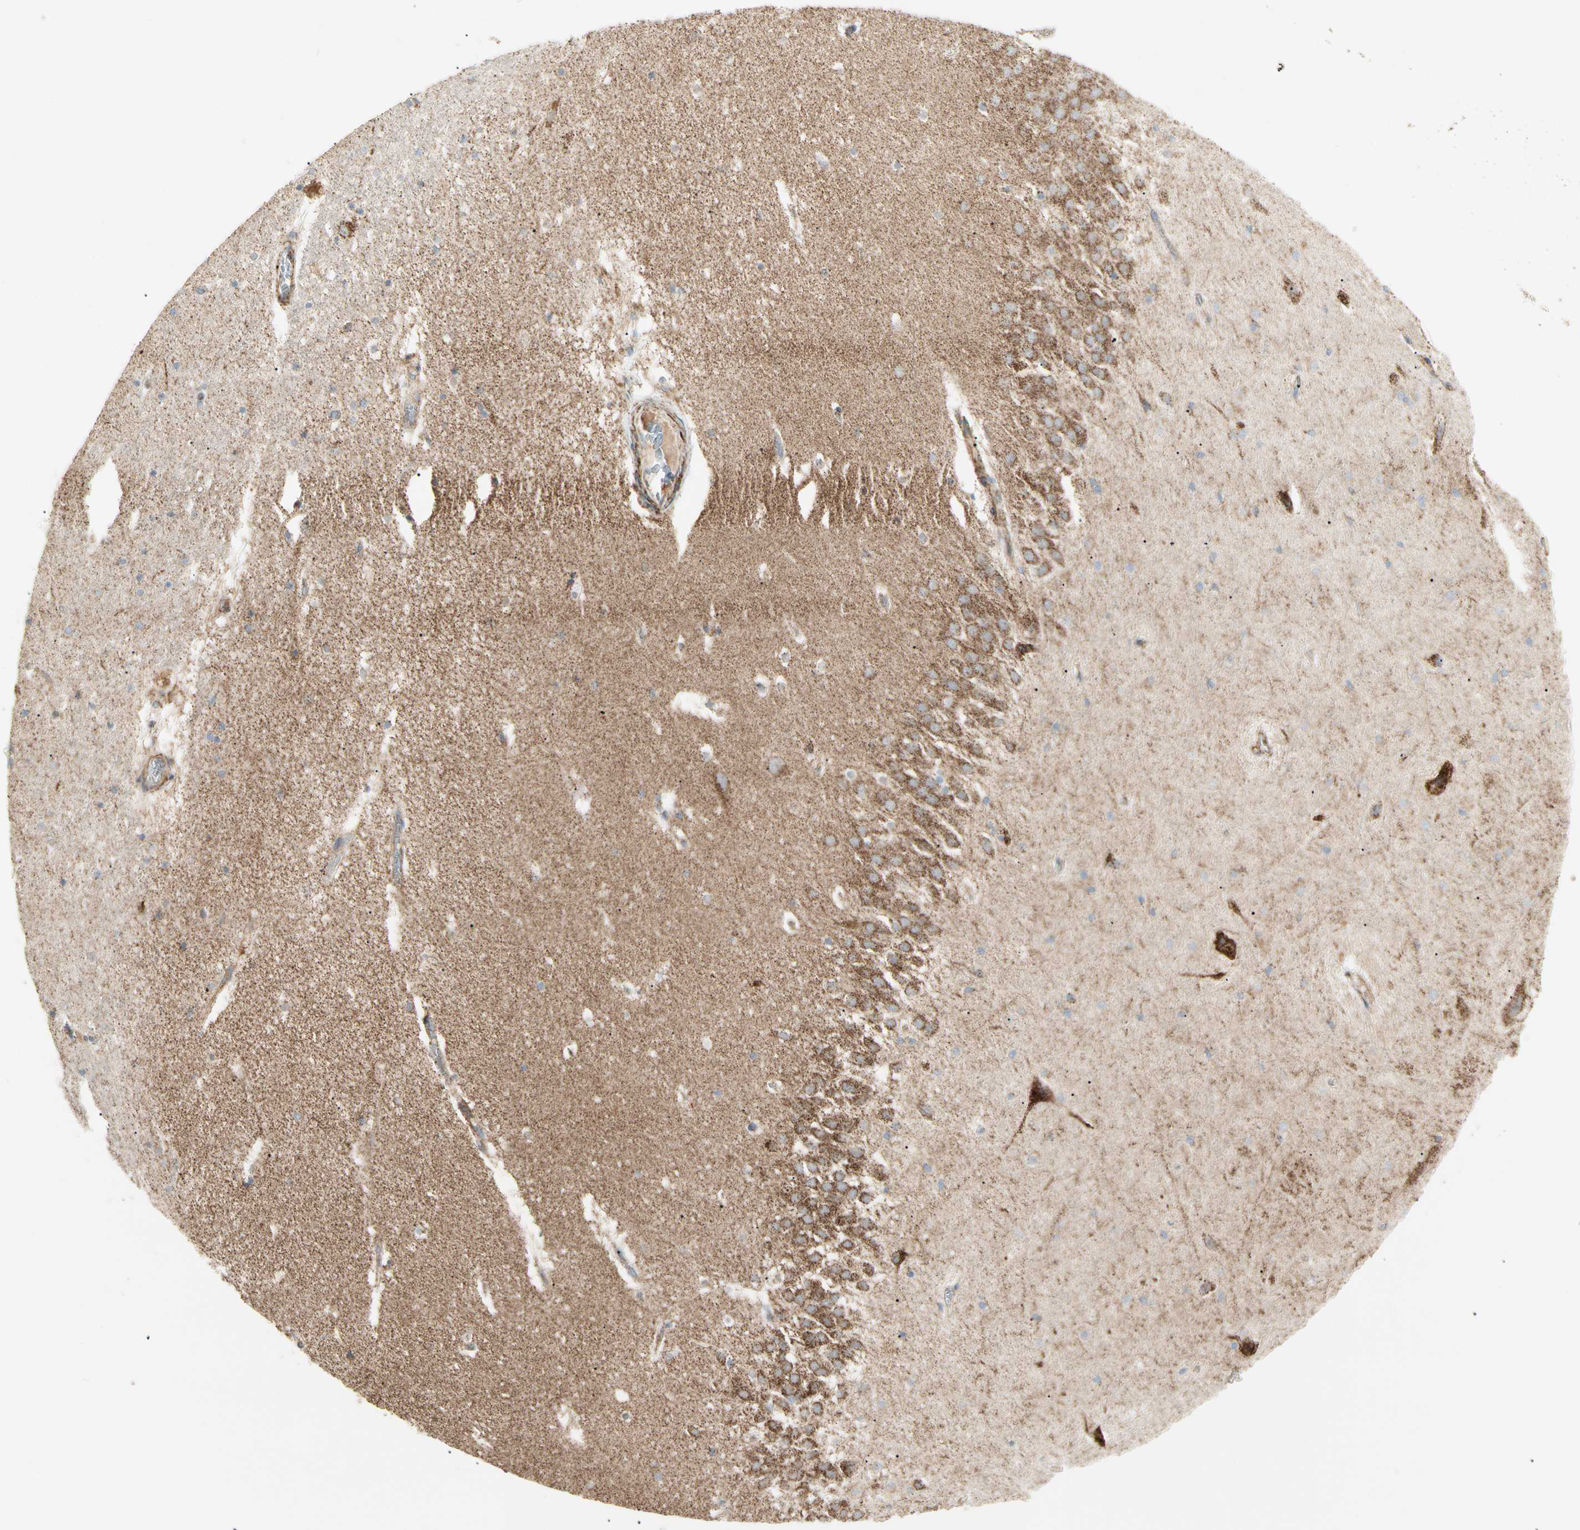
{"staining": {"intensity": "weak", "quantity": "25%-75%", "location": "cytoplasmic/membranous"}, "tissue": "hippocampus", "cell_type": "Glial cells", "image_type": "normal", "snomed": [{"axis": "morphology", "description": "Normal tissue, NOS"}, {"axis": "topography", "description": "Hippocampus"}], "caption": "High-power microscopy captured an IHC histopathology image of unremarkable hippocampus, revealing weak cytoplasmic/membranous expression in approximately 25%-75% of glial cells.", "gene": "TBC1D10A", "patient": {"sex": "male", "age": 45}}